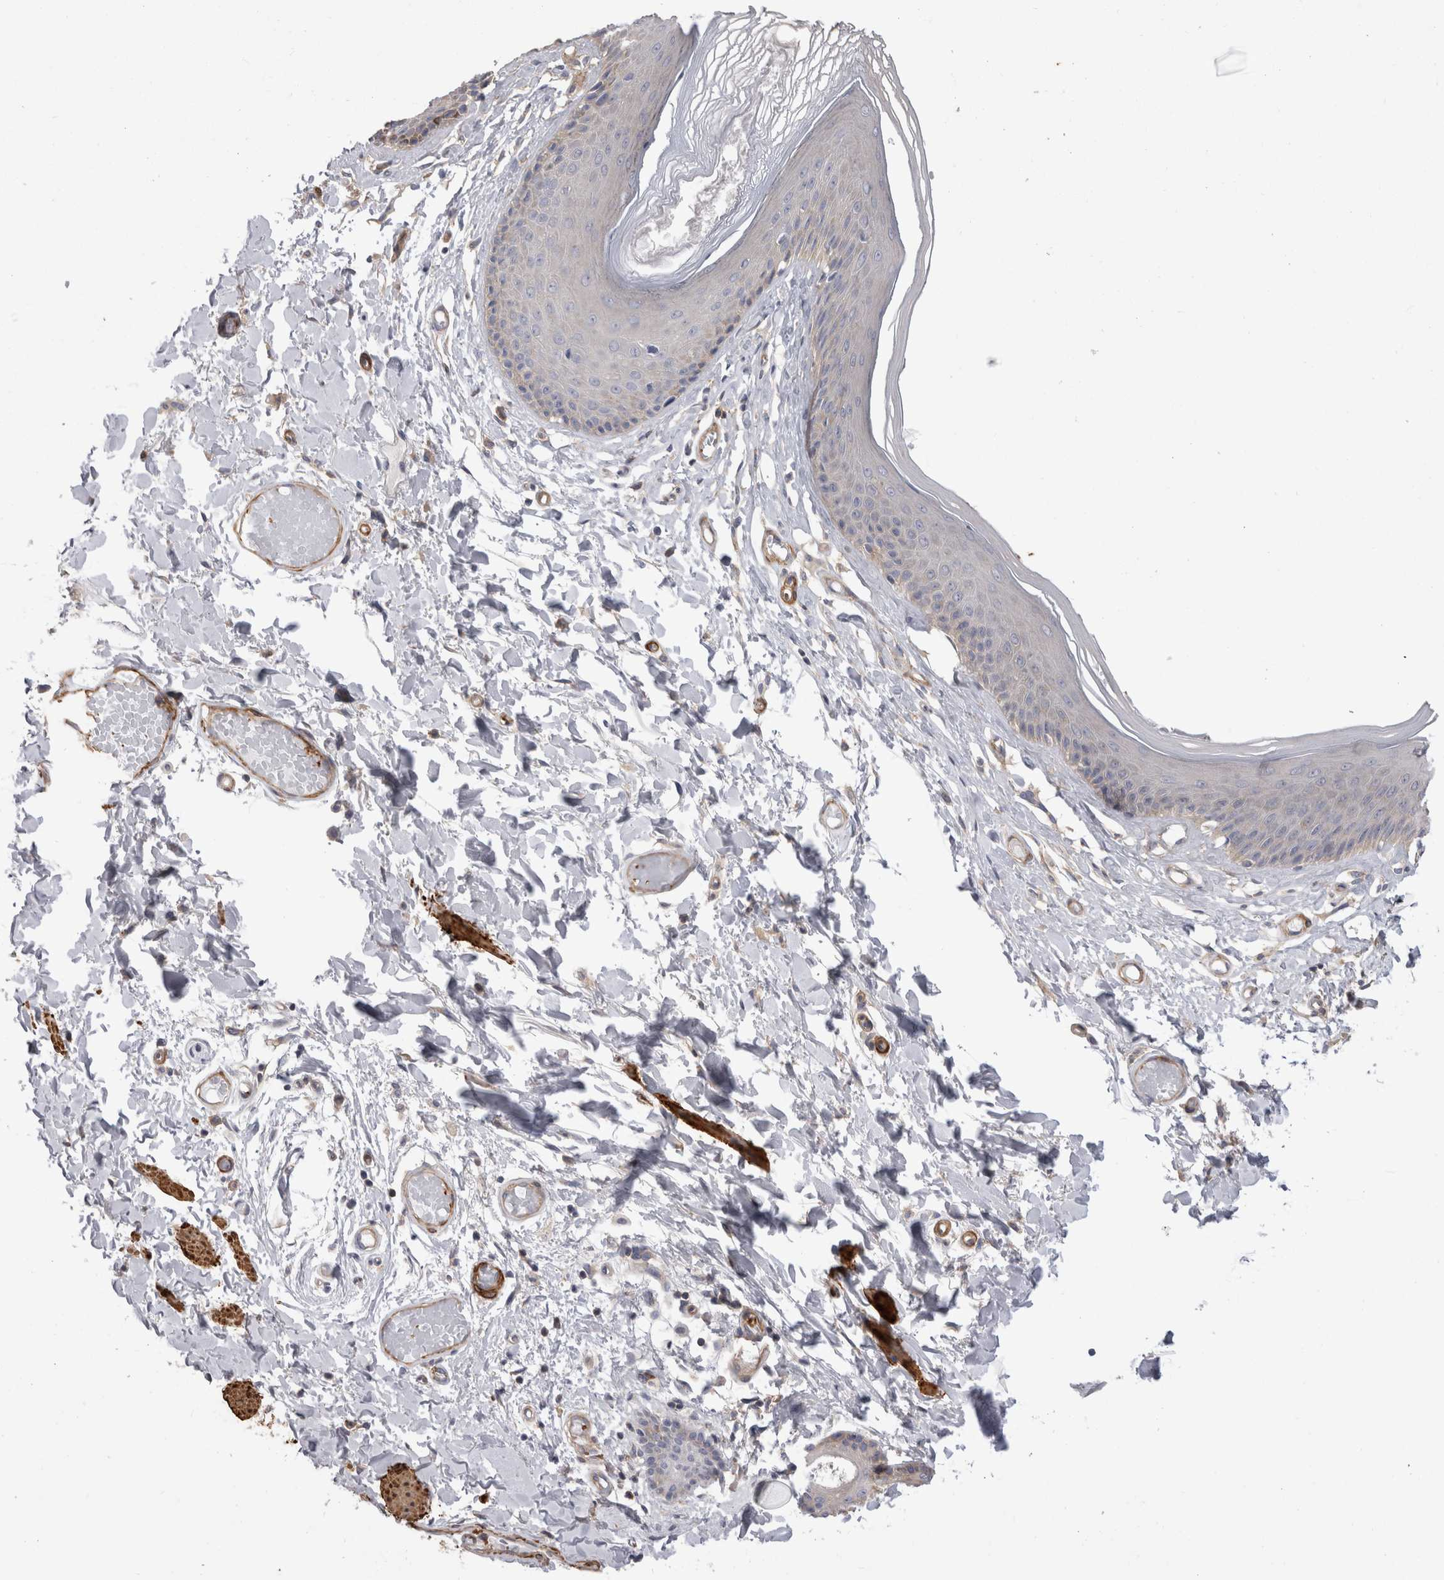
{"staining": {"intensity": "moderate", "quantity": "<25%", "location": "cytoplasmic/membranous"}, "tissue": "skin", "cell_type": "Epidermal cells", "image_type": "normal", "snomed": [{"axis": "morphology", "description": "Normal tissue, NOS"}, {"axis": "topography", "description": "Vulva"}], "caption": "Epidermal cells reveal low levels of moderate cytoplasmic/membranous positivity in approximately <25% of cells in unremarkable human skin. The protein of interest is shown in brown color, while the nuclei are stained blue.", "gene": "EPRS1", "patient": {"sex": "female", "age": 73}}